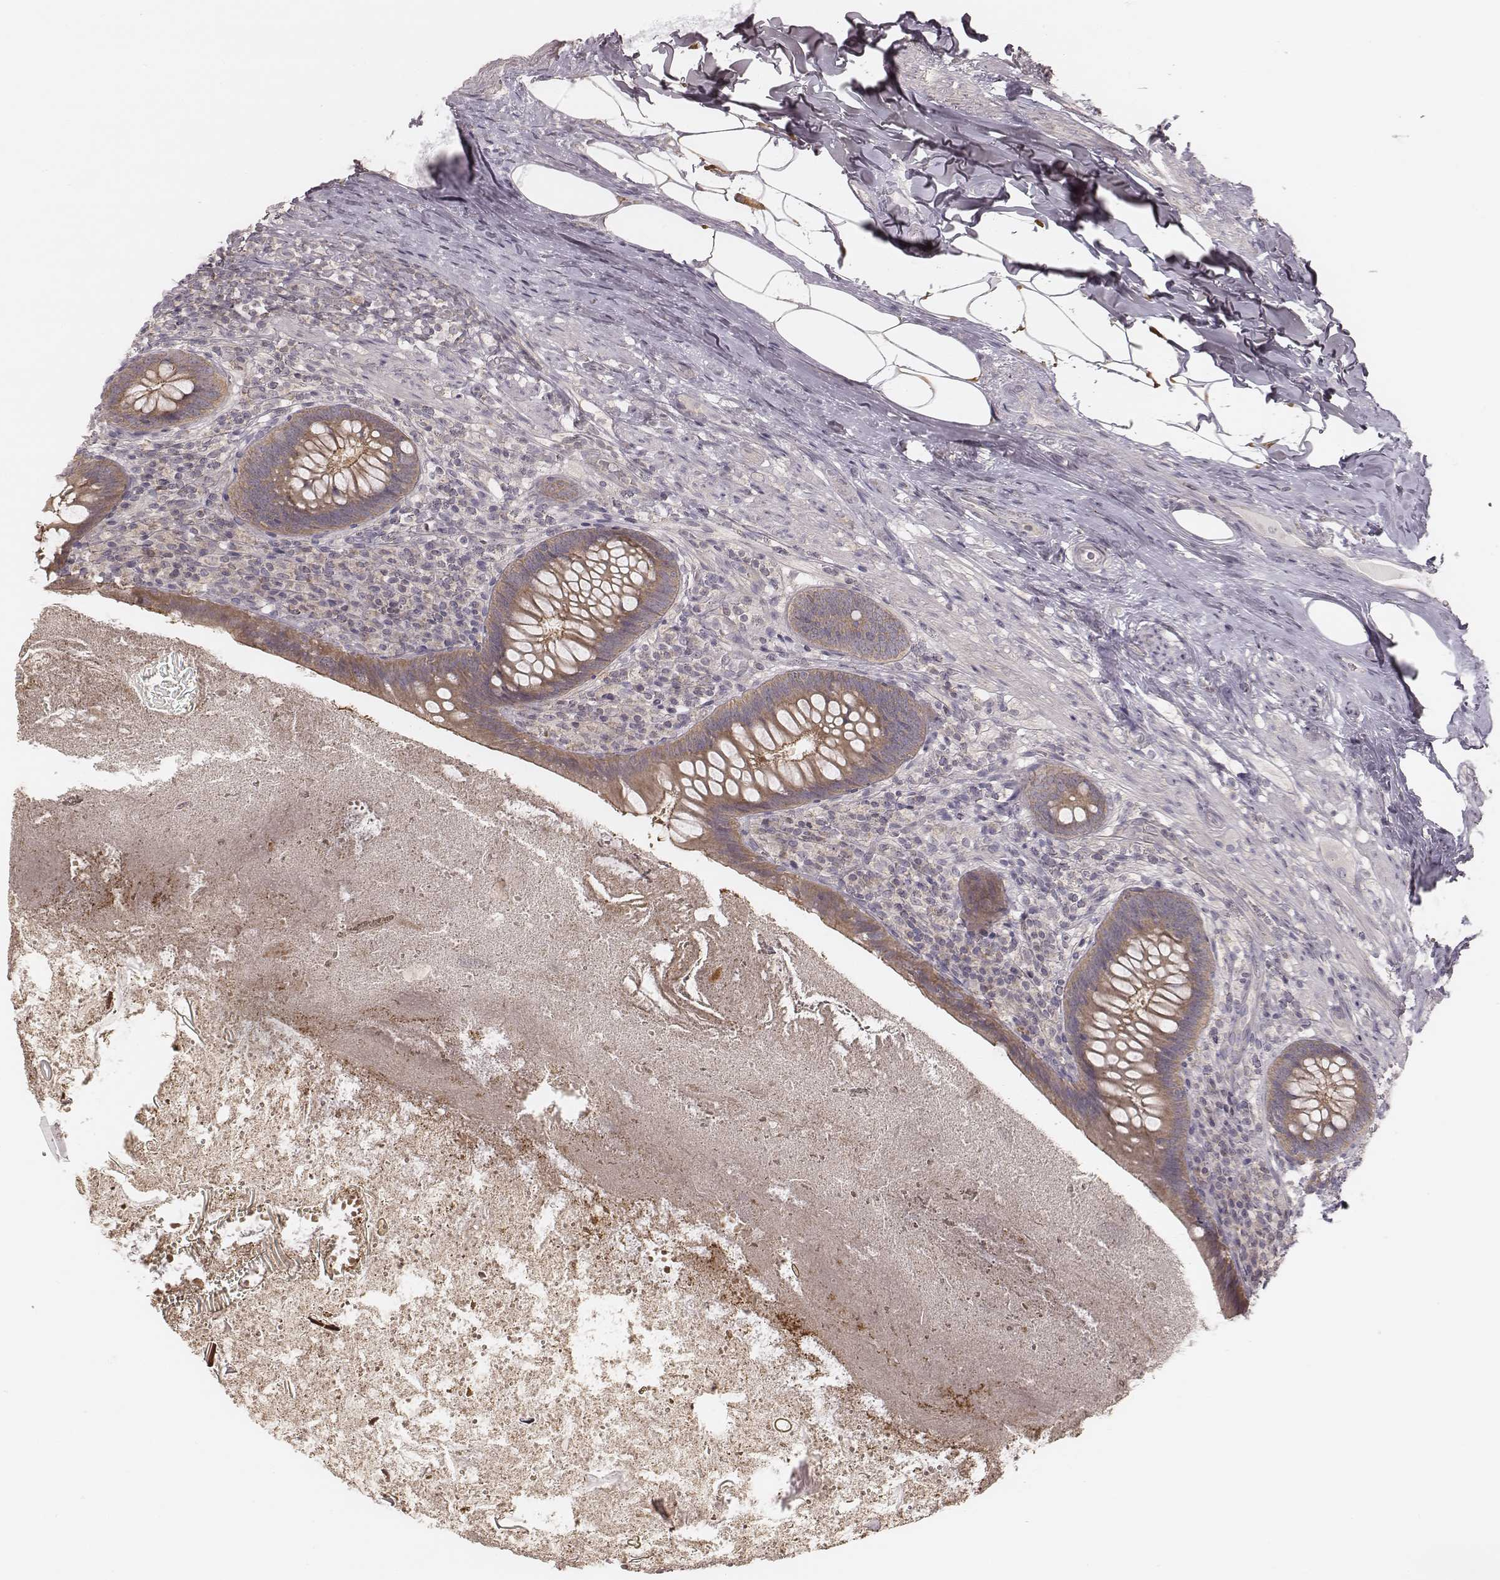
{"staining": {"intensity": "moderate", "quantity": ">75%", "location": "cytoplasmic/membranous"}, "tissue": "appendix", "cell_type": "Glandular cells", "image_type": "normal", "snomed": [{"axis": "morphology", "description": "Normal tissue, NOS"}, {"axis": "topography", "description": "Appendix"}], "caption": "Immunohistochemistry (IHC) (DAB (3,3'-diaminobenzidine)) staining of unremarkable appendix exhibits moderate cytoplasmic/membranous protein positivity in about >75% of glandular cells. Using DAB (3,3'-diaminobenzidine) (brown) and hematoxylin (blue) stains, captured at high magnification using brightfield microscopy.", "gene": "TDRD5", "patient": {"sex": "male", "age": 47}}